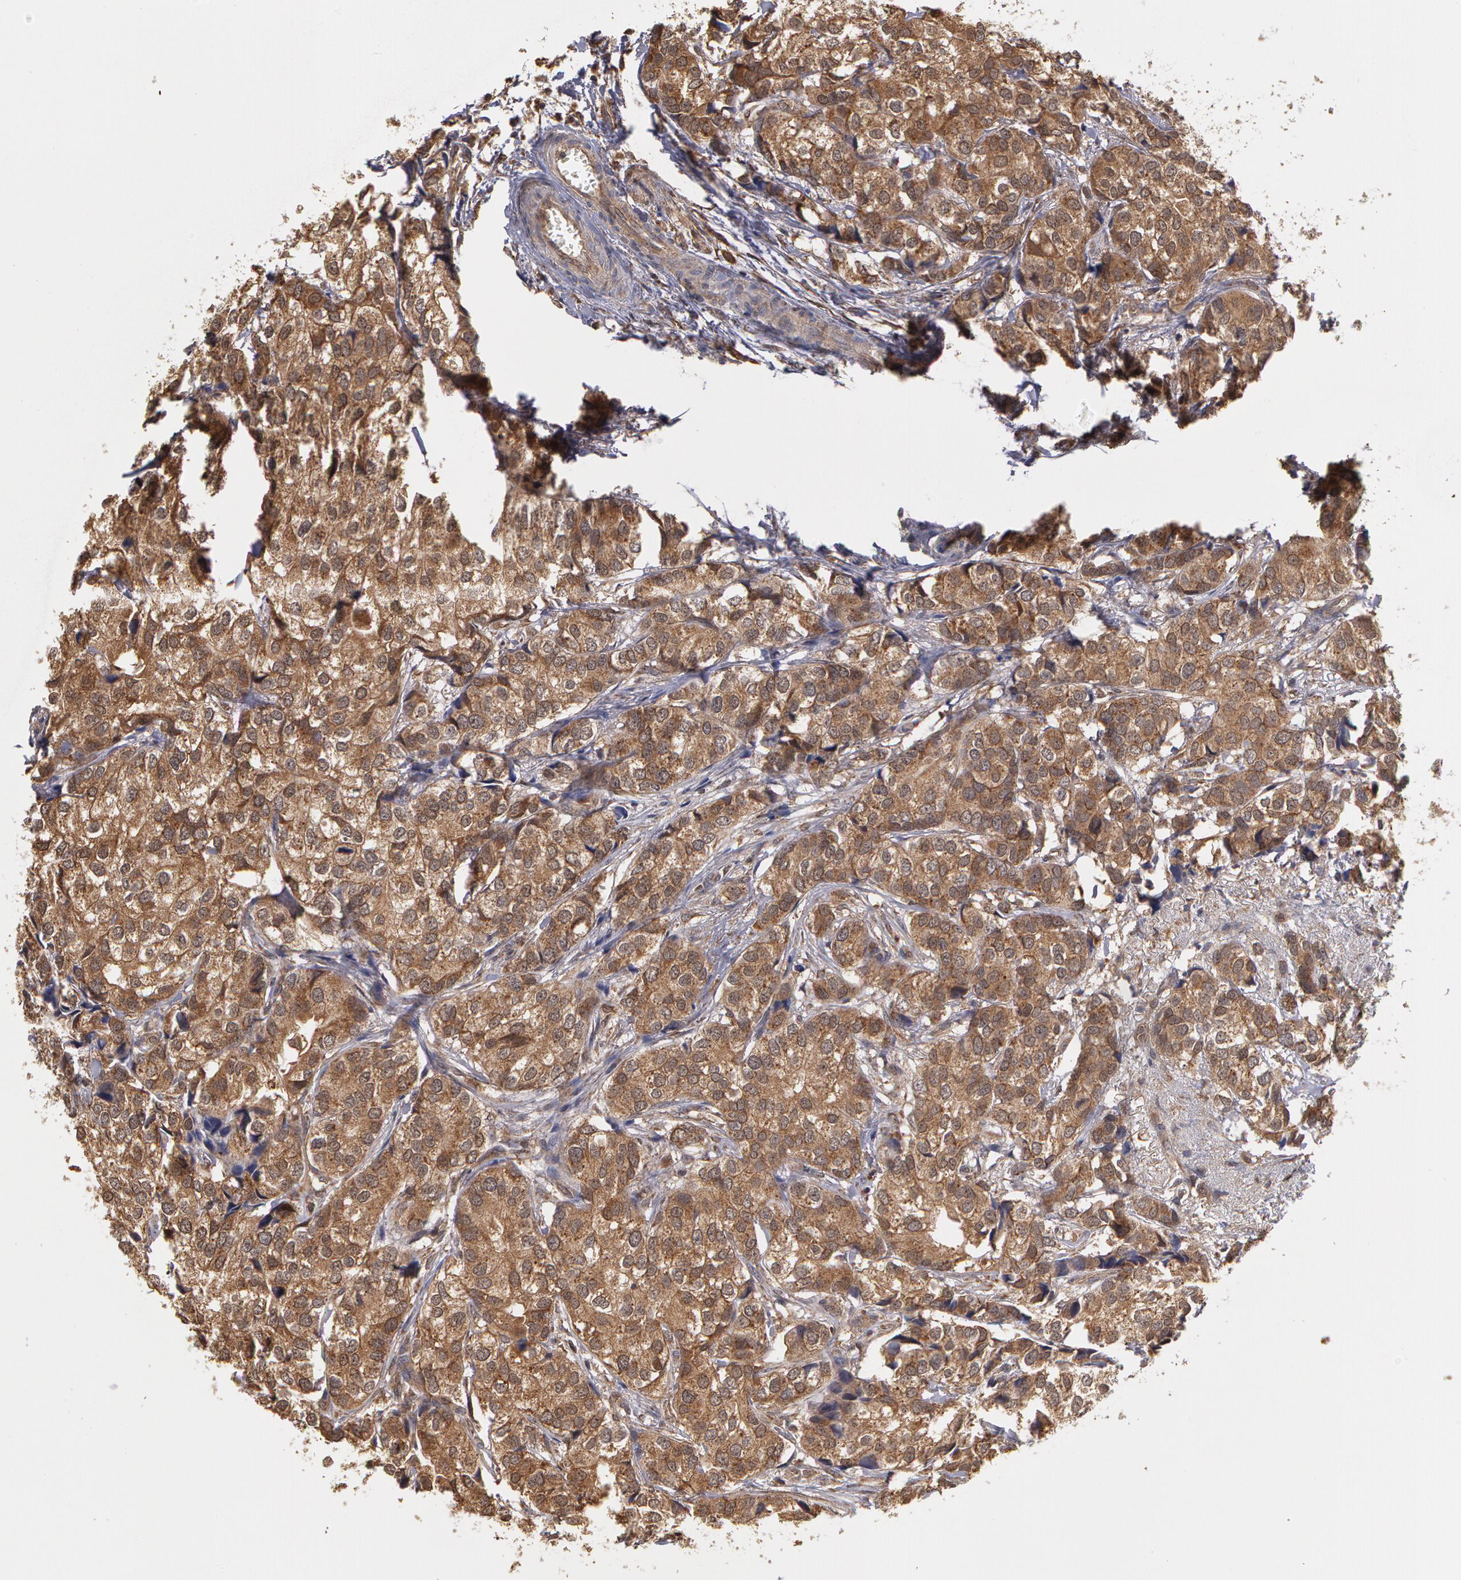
{"staining": {"intensity": "moderate", "quantity": ">75%", "location": "cytoplasmic/membranous"}, "tissue": "breast cancer", "cell_type": "Tumor cells", "image_type": "cancer", "snomed": [{"axis": "morphology", "description": "Duct carcinoma"}, {"axis": "topography", "description": "Breast"}], "caption": "This photomicrograph shows breast cancer stained with immunohistochemistry (IHC) to label a protein in brown. The cytoplasmic/membranous of tumor cells show moderate positivity for the protein. Nuclei are counter-stained blue.", "gene": "MPST", "patient": {"sex": "female", "age": 68}}